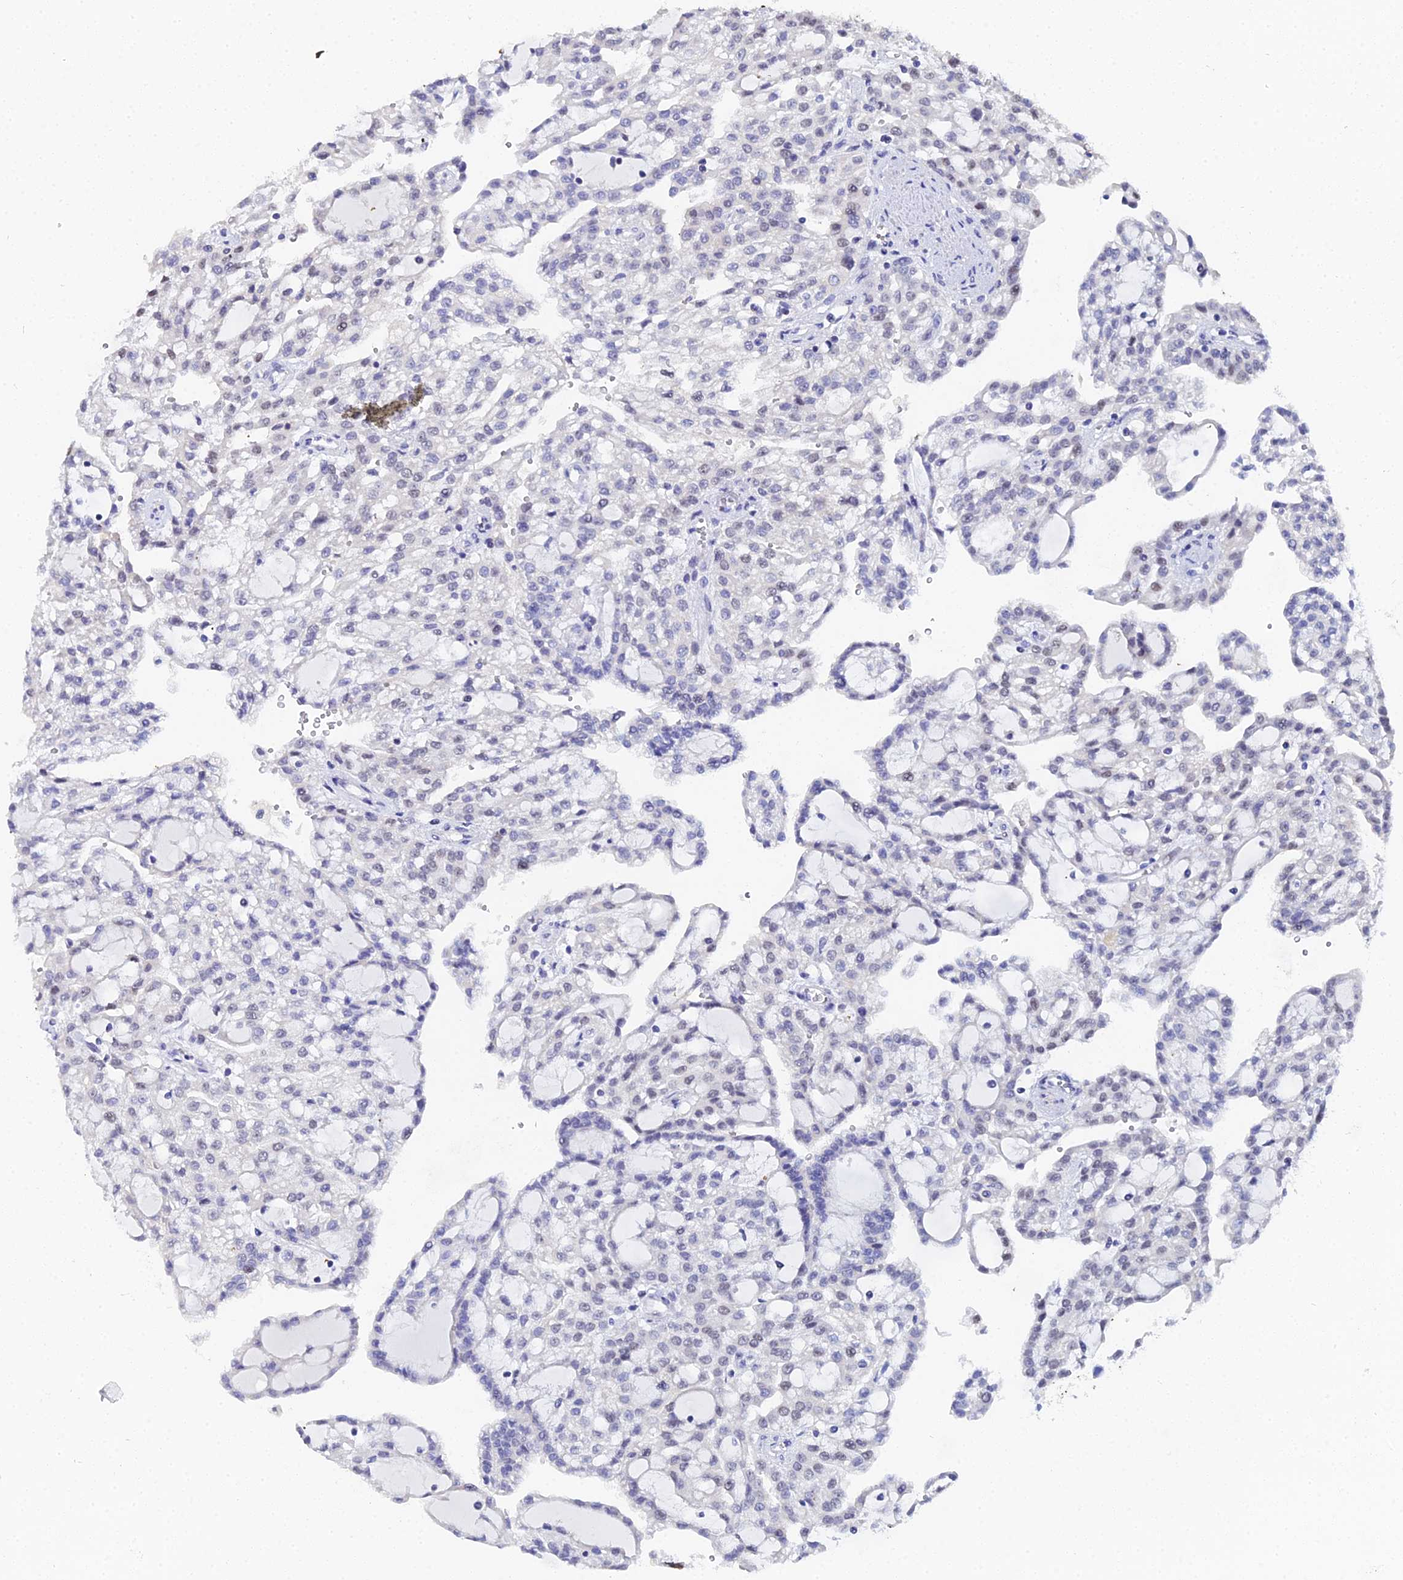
{"staining": {"intensity": "weak", "quantity": "<25%", "location": "nuclear"}, "tissue": "renal cancer", "cell_type": "Tumor cells", "image_type": "cancer", "snomed": [{"axis": "morphology", "description": "Adenocarcinoma, NOS"}, {"axis": "topography", "description": "Kidney"}], "caption": "A high-resolution micrograph shows immunohistochemistry staining of renal cancer, which reveals no significant expression in tumor cells.", "gene": "OCM", "patient": {"sex": "male", "age": 63}}